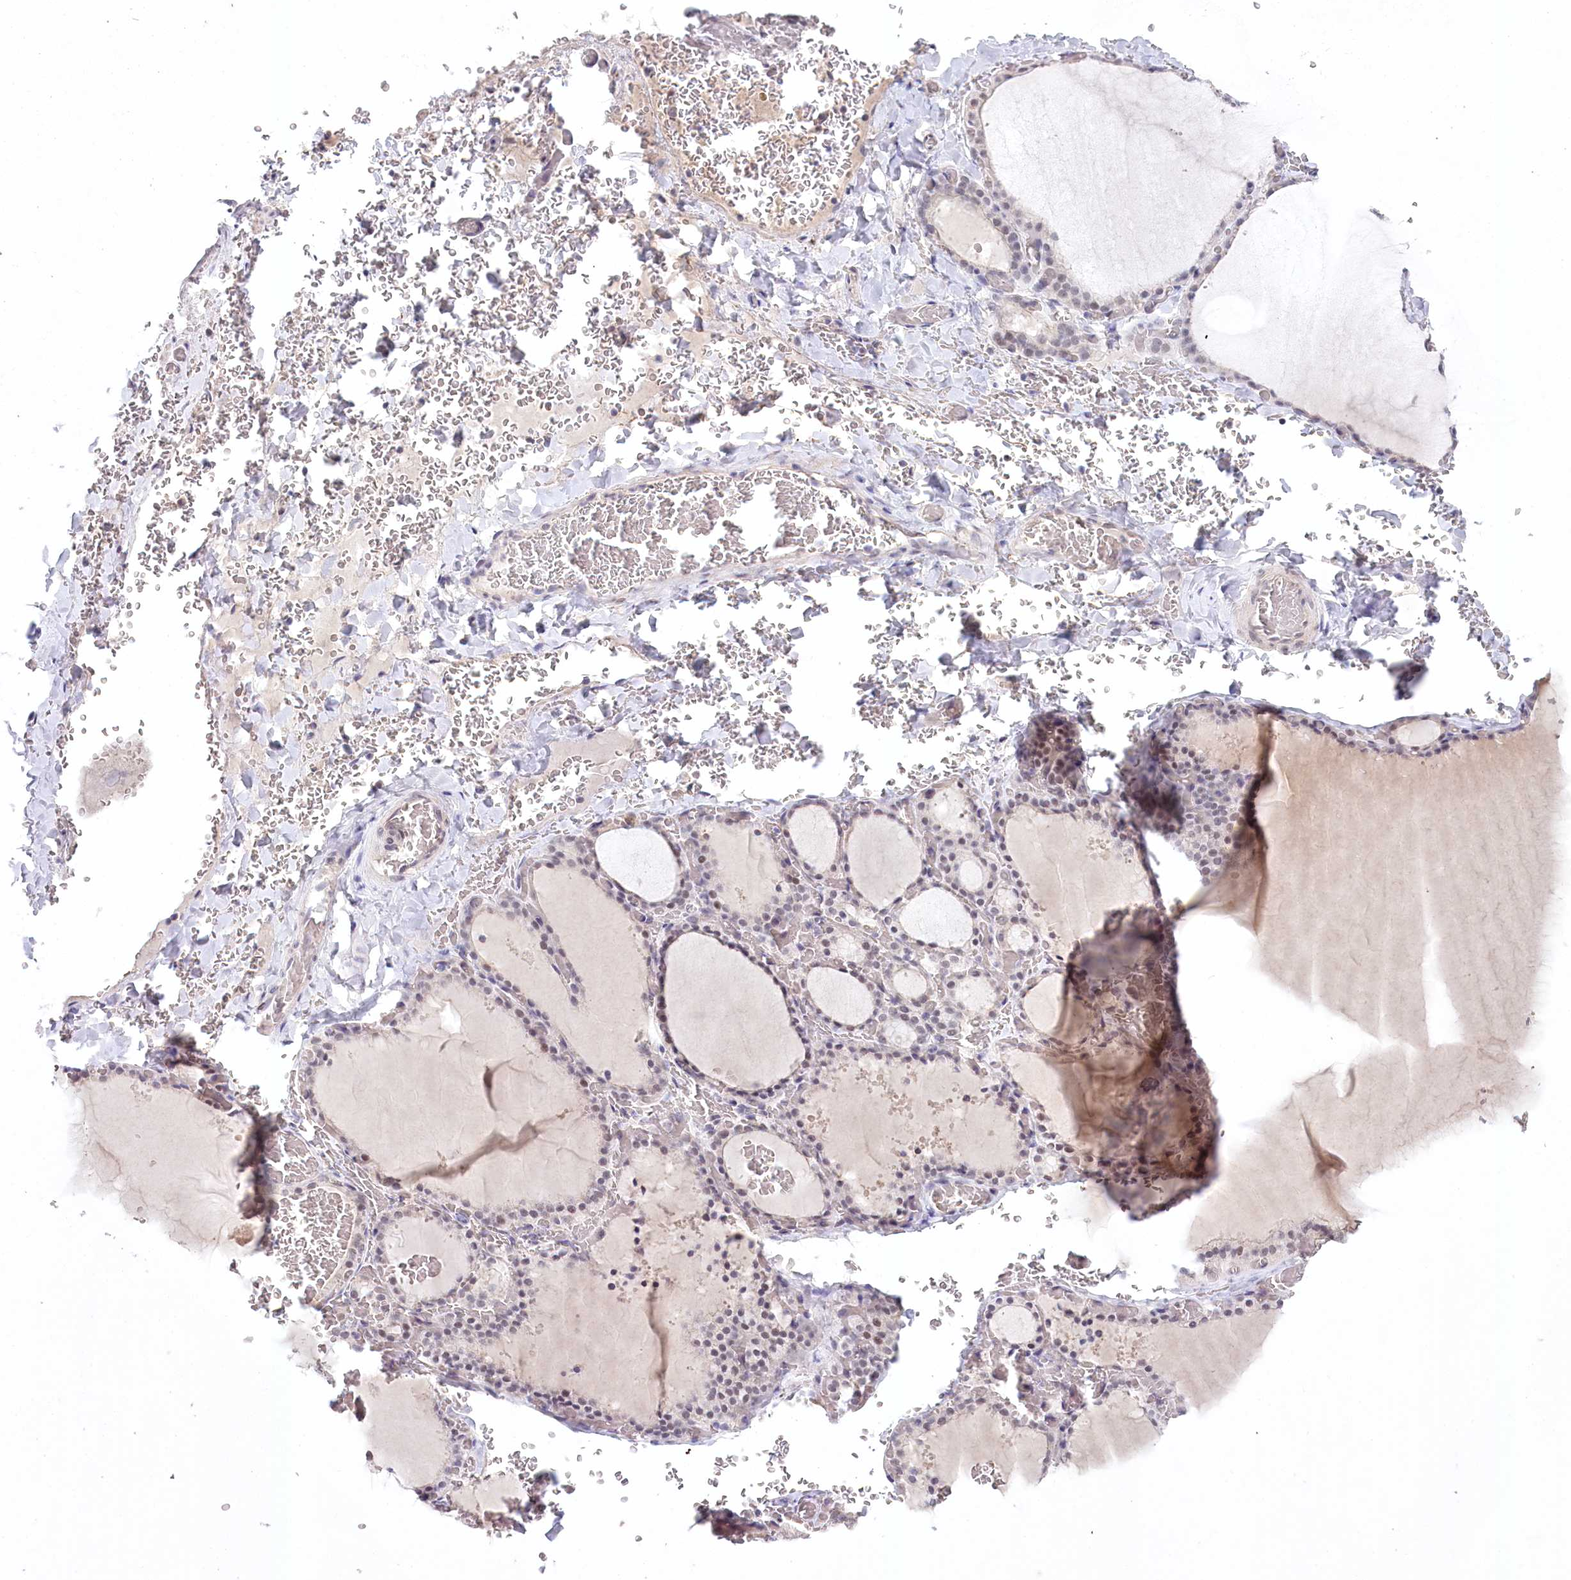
{"staining": {"intensity": "weak", "quantity": "<25%", "location": "cytoplasmic/membranous,nuclear"}, "tissue": "thyroid gland", "cell_type": "Glandular cells", "image_type": "normal", "snomed": [{"axis": "morphology", "description": "Normal tissue, NOS"}, {"axis": "topography", "description": "Thyroid gland"}], "caption": "IHC of benign thyroid gland displays no expression in glandular cells.", "gene": "AMTN", "patient": {"sex": "female", "age": 39}}